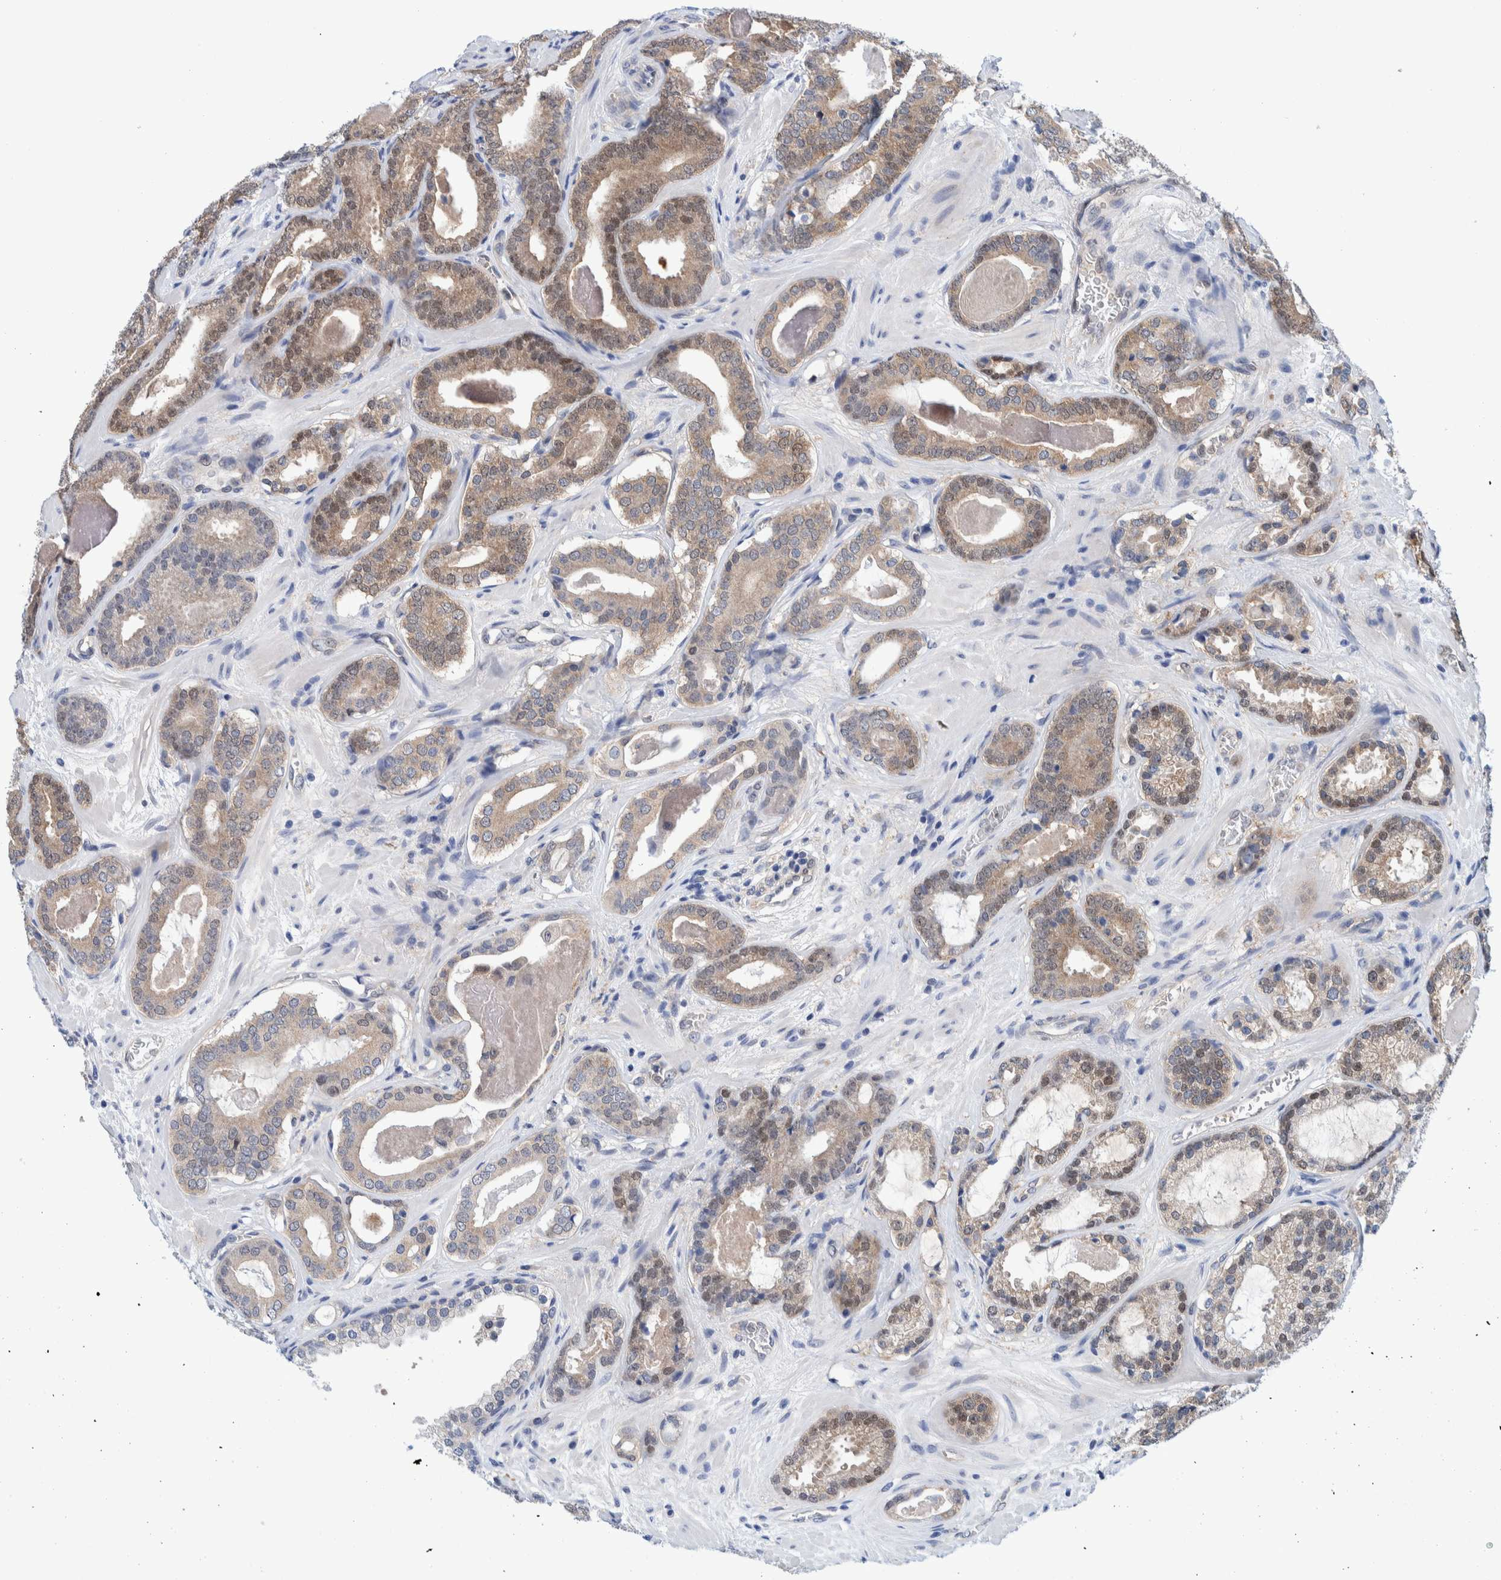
{"staining": {"intensity": "weak", "quantity": ">75%", "location": "cytoplasmic/membranous,nuclear"}, "tissue": "prostate cancer", "cell_type": "Tumor cells", "image_type": "cancer", "snomed": [{"axis": "morphology", "description": "Adenocarcinoma, High grade"}, {"axis": "topography", "description": "Prostate"}], "caption": "Tumor cells show low levels of weak cytoplasmic/membranous and nuclear positivity in about >75% of cells in human prostate adenocarcinoma (high-grade).", "gene": "PFAS", "patient": {"sex": "male", "age": 60}}